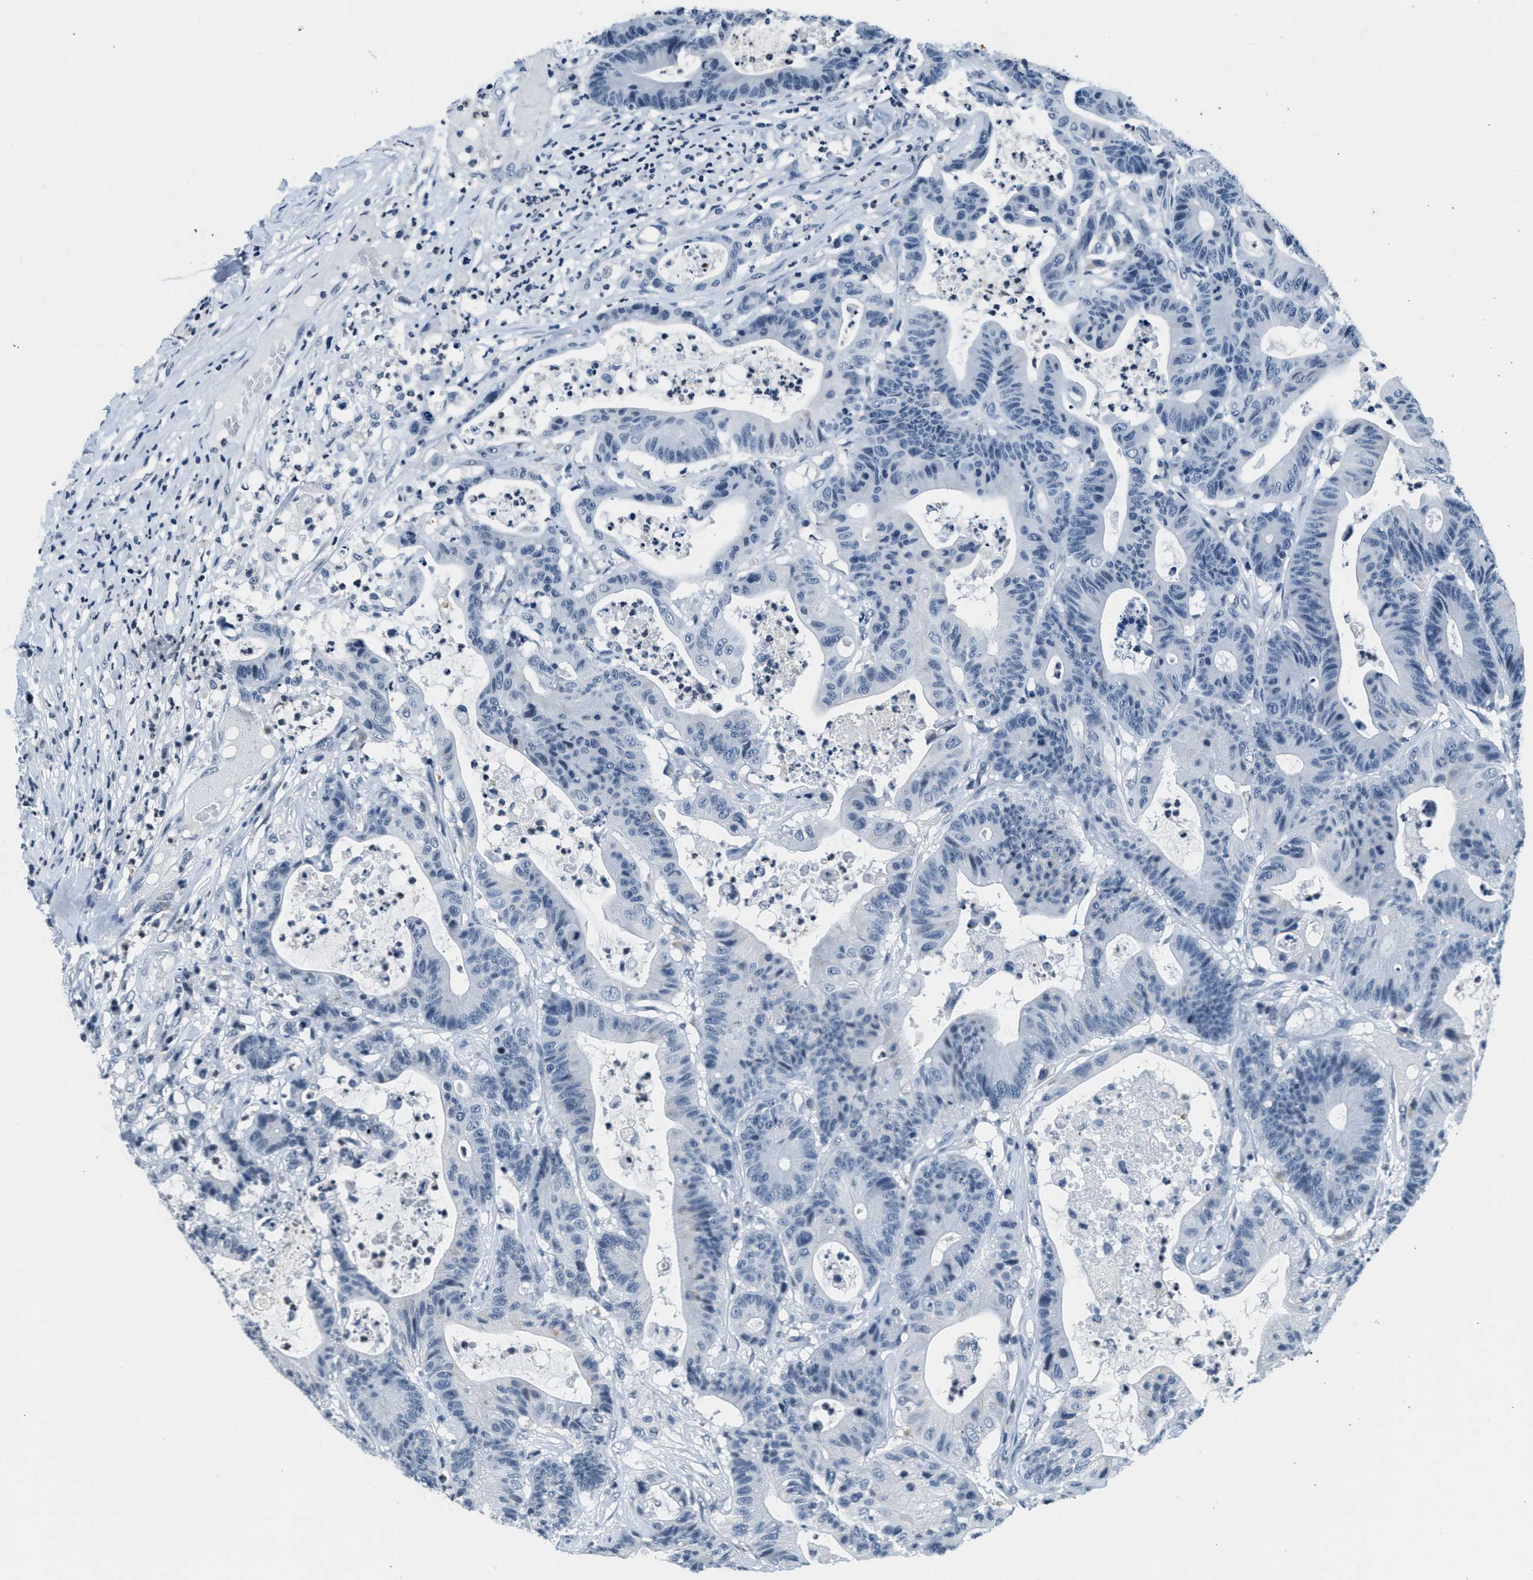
{"staining": {"intensity": "negative", "quantity": "none", "location": "none"}, "tissue": "colorectal cancer", "cell_type": "Tumor cells", "image_type": "cancer", "snomed": [{"axis": "morphology", "description": "Adenocarcinoma, NOS"}, {"axis": "topography", "description": "Colon"}], "caption": "Human colorectal cancer stained for a protein using immunohistochemistry (IHC) shows no positivity in tumor cells.", "gene": "CA4", "patient": {"sex": "female", "age": 84}}